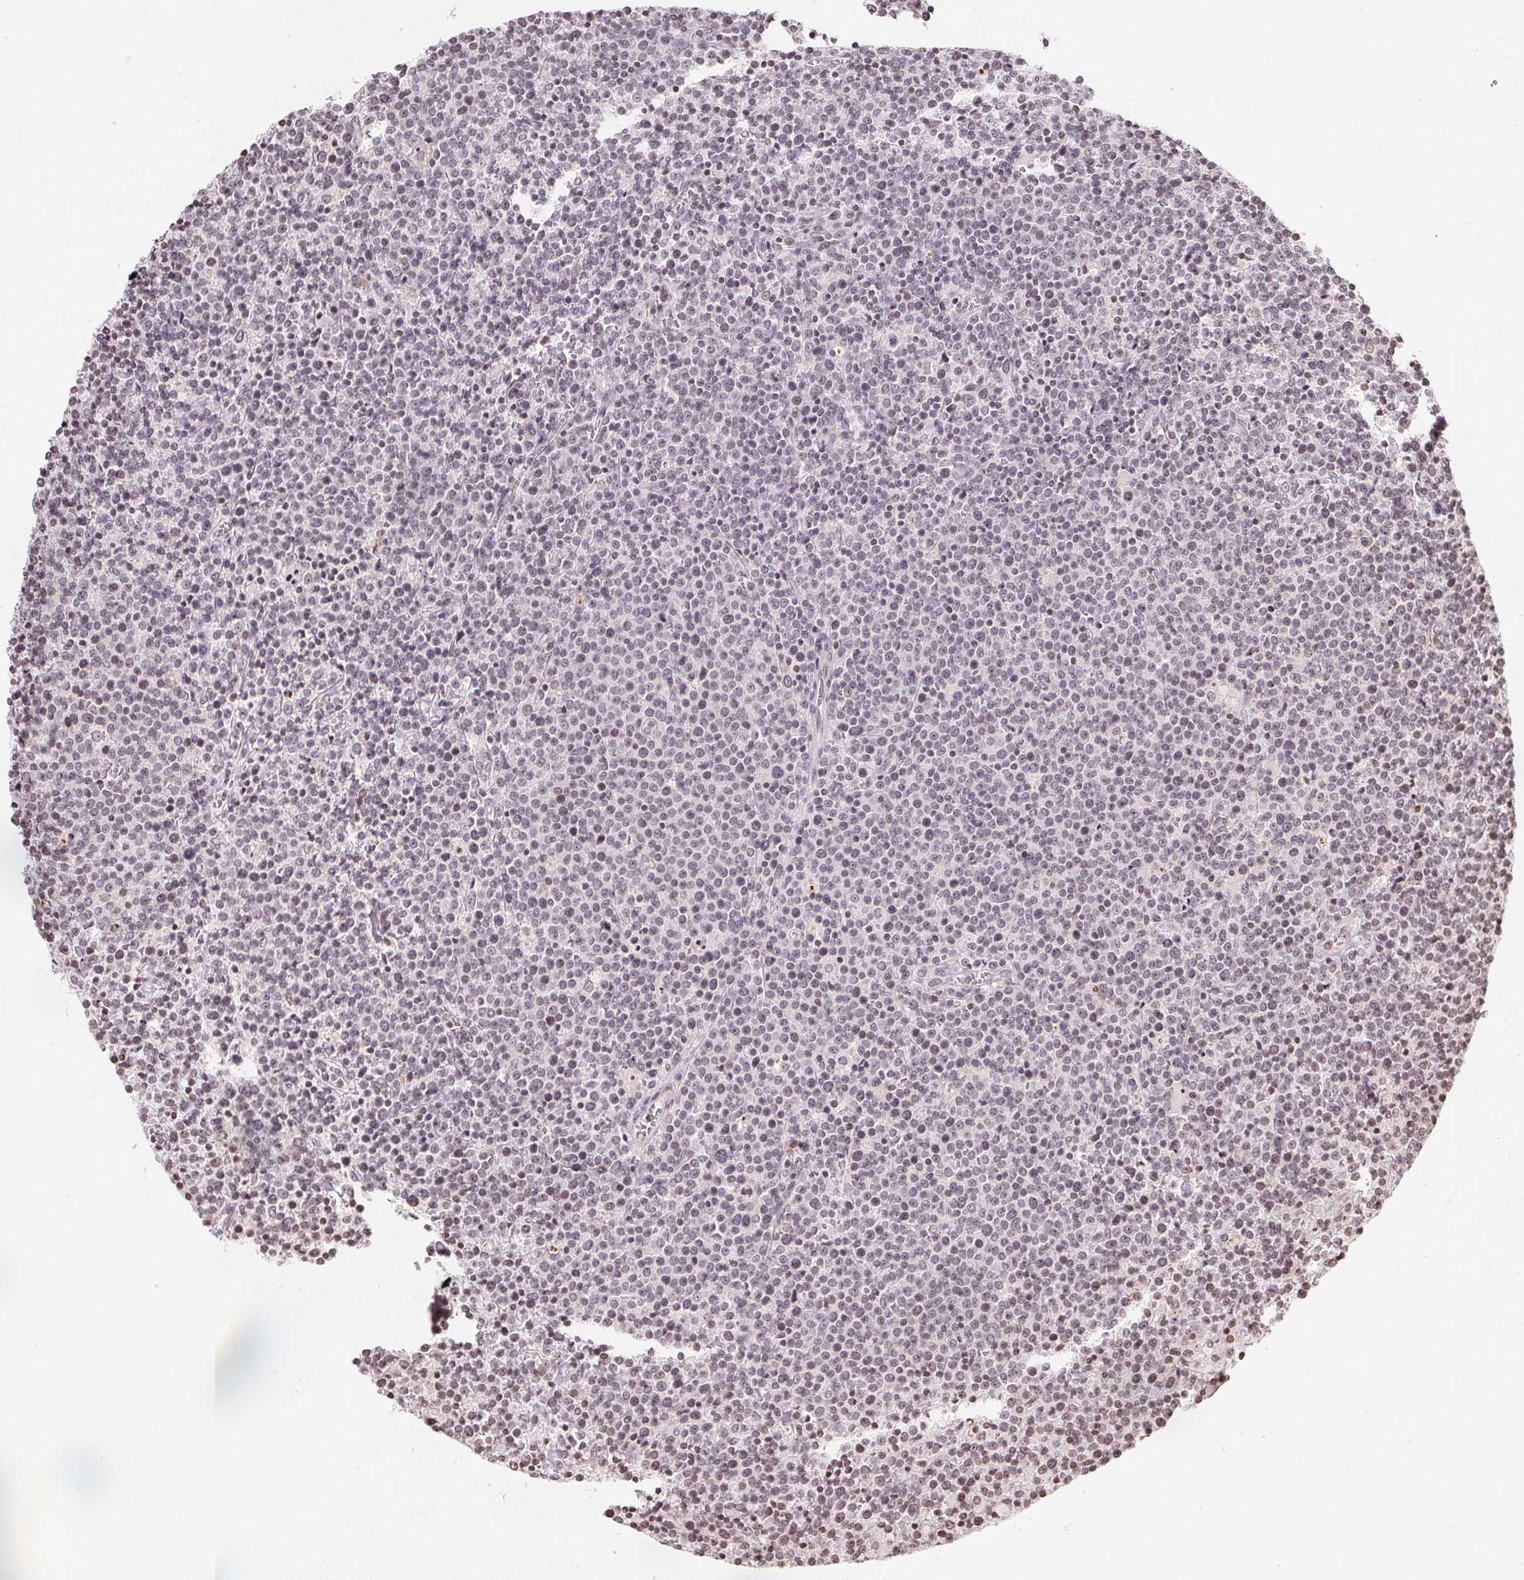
{"staining": {"intensity": "negative", "quantity": "none", "location": "none"}, "tissue": "lymphoma", "cell_type": "Tumor cells", "image_type": "cancer", "snomed": [{"axis": "morphology", "description": "Malignant lymphoma, non-Hodgkin's type, High grade"}, {"axis": "topography", "description": "Lymph node"}], "caption": "Lymphoma stained for a protein using immunohistochemistry (IHC) reveals no positivity tumor cells.", "gene": "RNF181", "patient": {"sex": "male", "age": 61}}